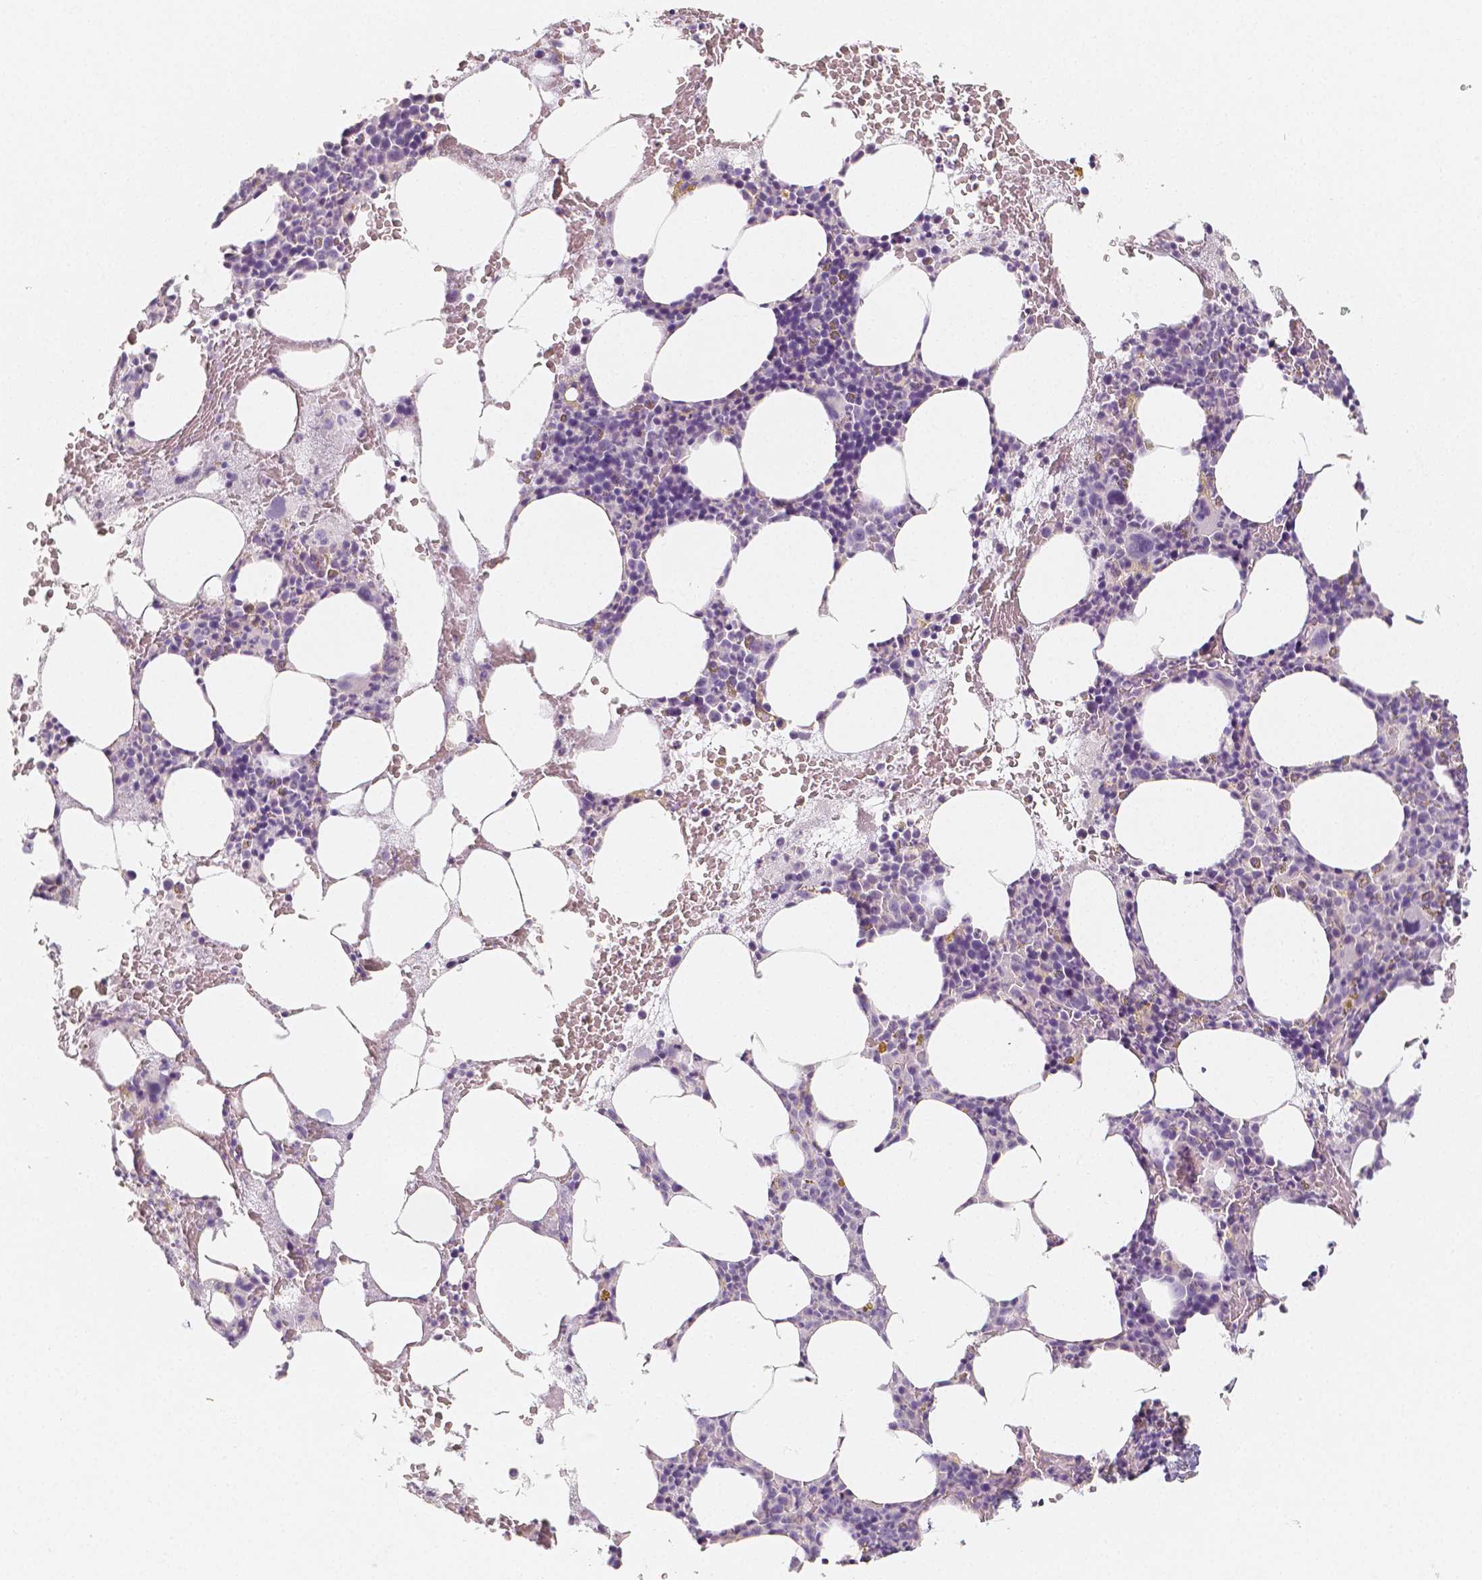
{"staining": {"intensity": "negative", "quantity": "none", "location": "none"}, "tissue": "bone marrow", "cell_type": "Hematopoietic cells", "image_type": "normal", "snomed": [{"axis": "morphology", "description": "Normal tissue, NOS"}, {"axis": "topography", "description": "Bone marrow"}], "caption": "Photomicrograph shows no significant protein staining in hematopoietic cells of unremarkable bone marrow. The staining was performed using DAB (3,3'-diaminobenzidine) to visualize the protein expression in brown, while the nuclei were stained in blue with hematoxylin (Magnification: 20x).", "gene": "THY1", "patient": {"sex": "male", "age": 89}}